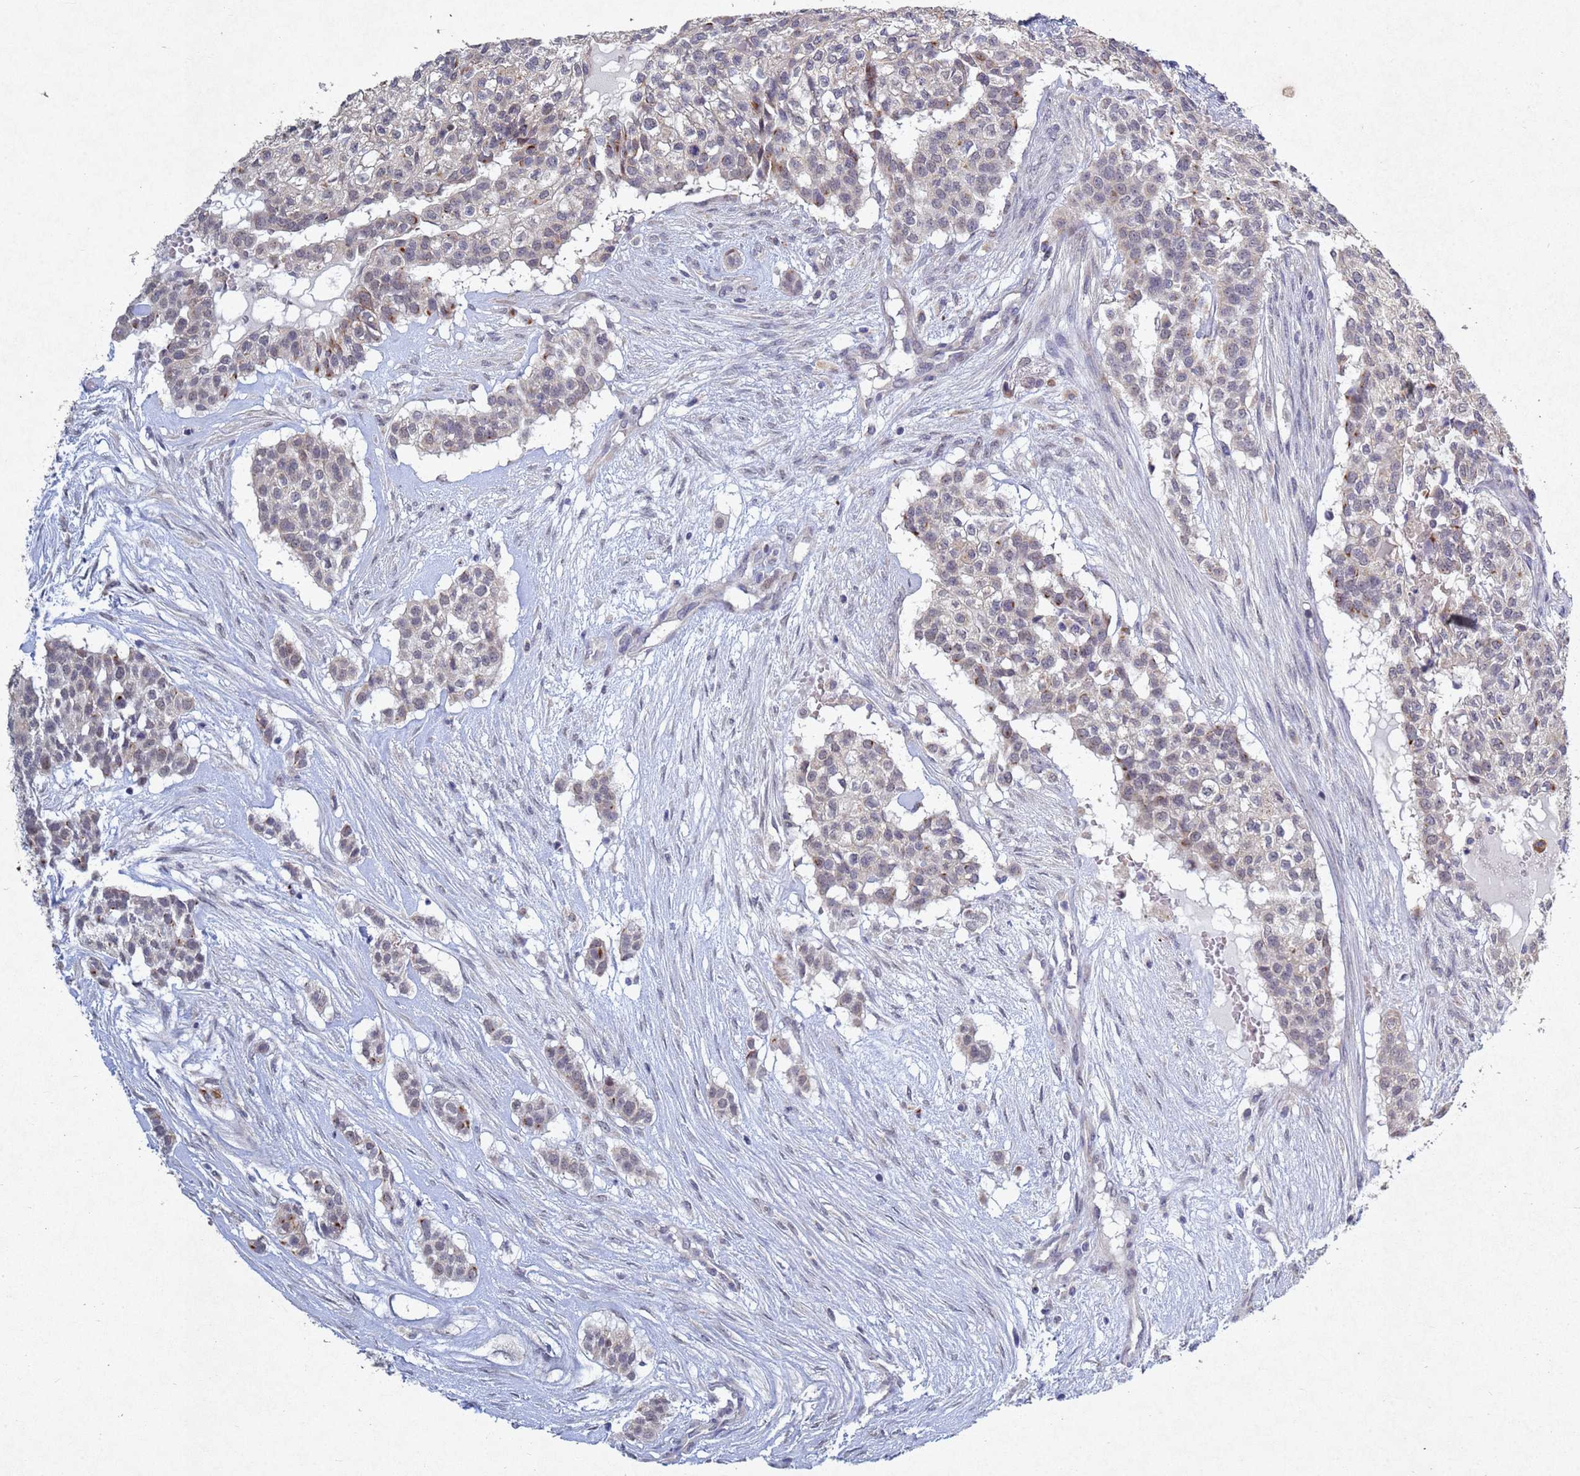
{"staining": {"intensity": "negative", "quantity": "none", "location": "none"}, "tissue": "head and neck cancer", "cell_type": "Tumor cells", "image_type": "cancer", "snomed": [{"axis": "morphology", "description": "Adenocarcinoma, NOS"}, {"axis": "topography", "description": "Head-Neck"}], "caption": "IHC micrograph of human head and neck cancer stained for a protein (brown), which displays no positivity in tumor cells.", "gene": "TNPO2", "patient": {"sex": "male", "age": 81}}